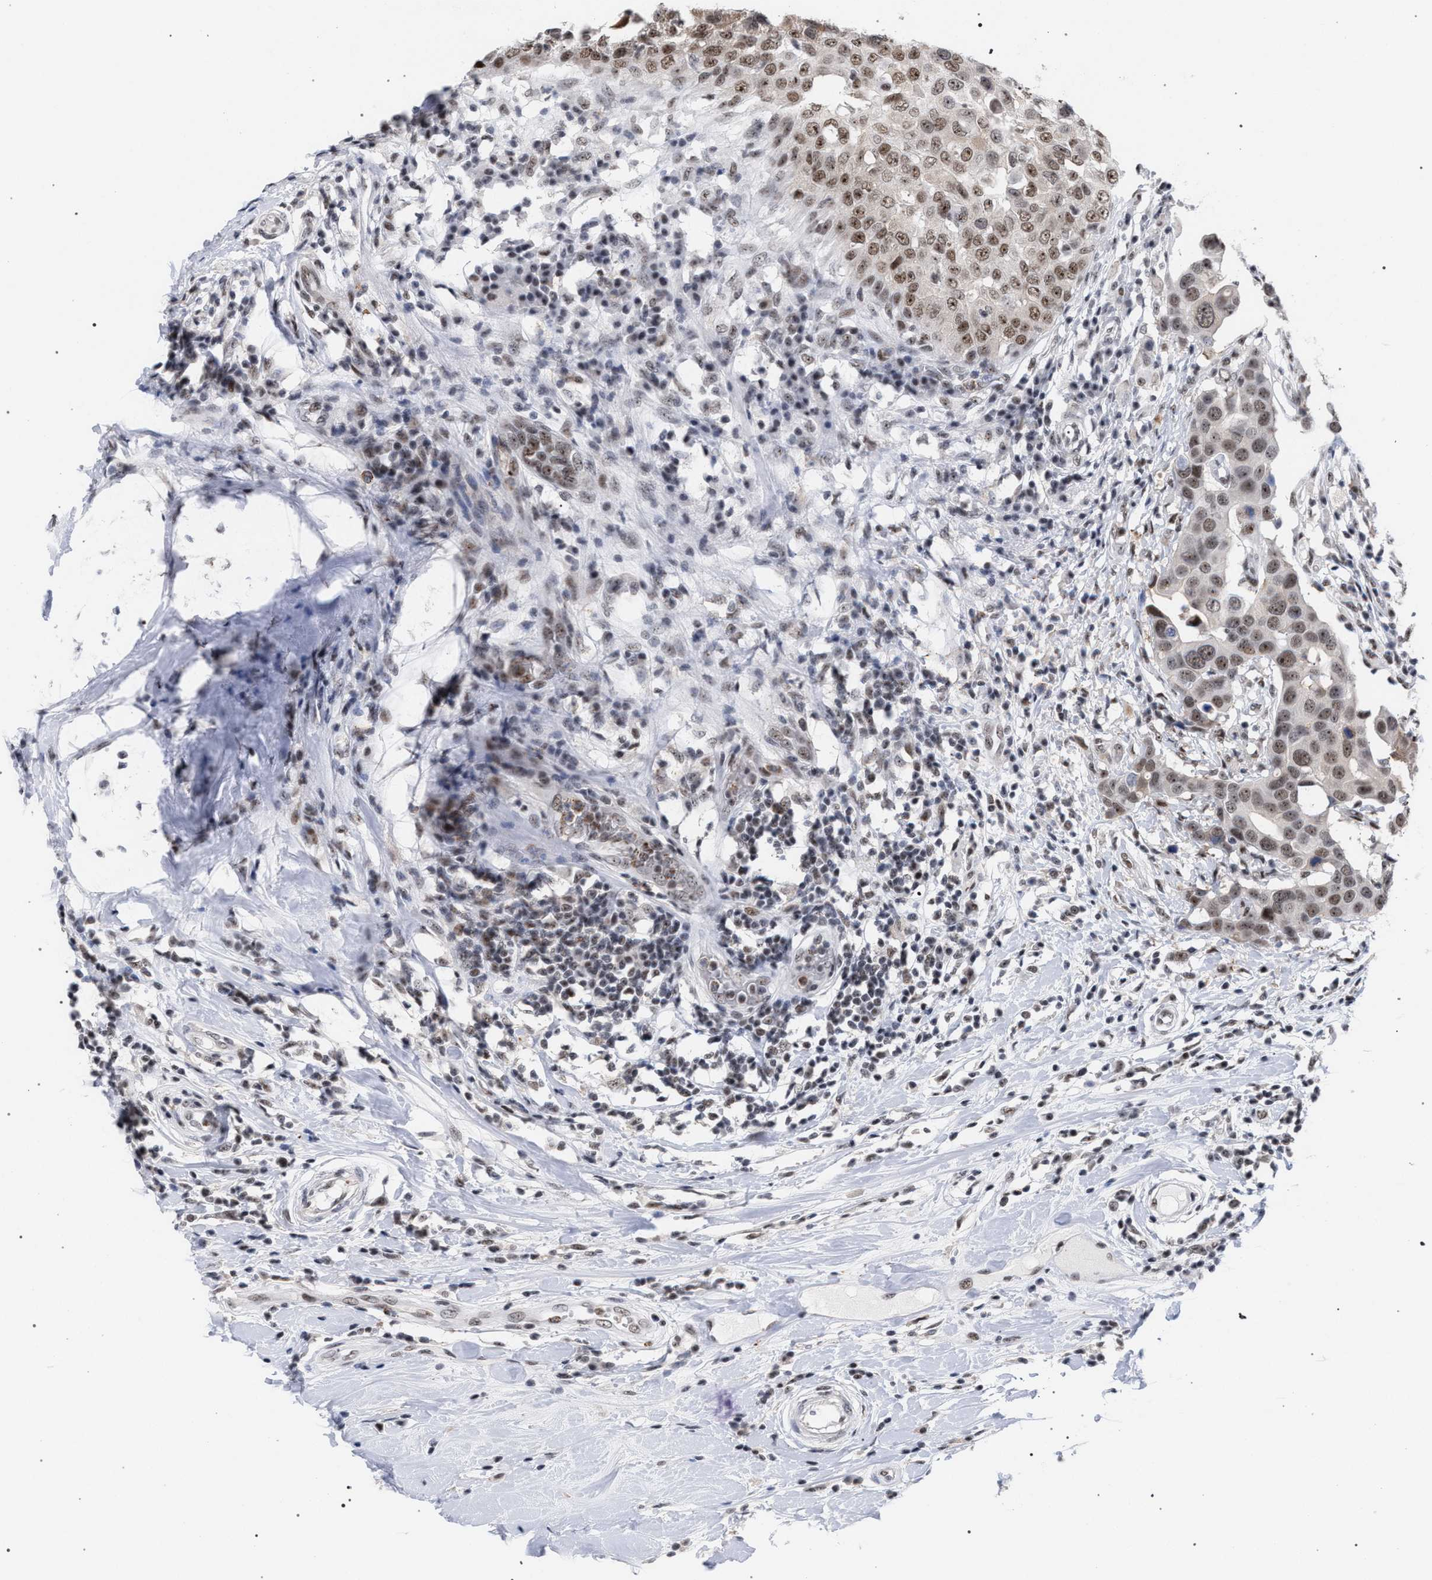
{"staining": {"intensity": "moderate", "quantity": ">75%", "location": "nuclear"}, "tissue": "breast cancer", "cell_type": "Tumor cells", "image_type": "cancer", "snomed": [{"axis": "morphology", "description": "Duct carcinoma"}, {"axis": "topography", "description": "Breast"}], "caption": "Immunohistochemical staining of breast invasive ductal carcinoma displays moderate nuclear protein positivity in approximately >75% of tumor cells.", "gene": "SCAF4", "patient": {"sex": "female", "age": 27}}